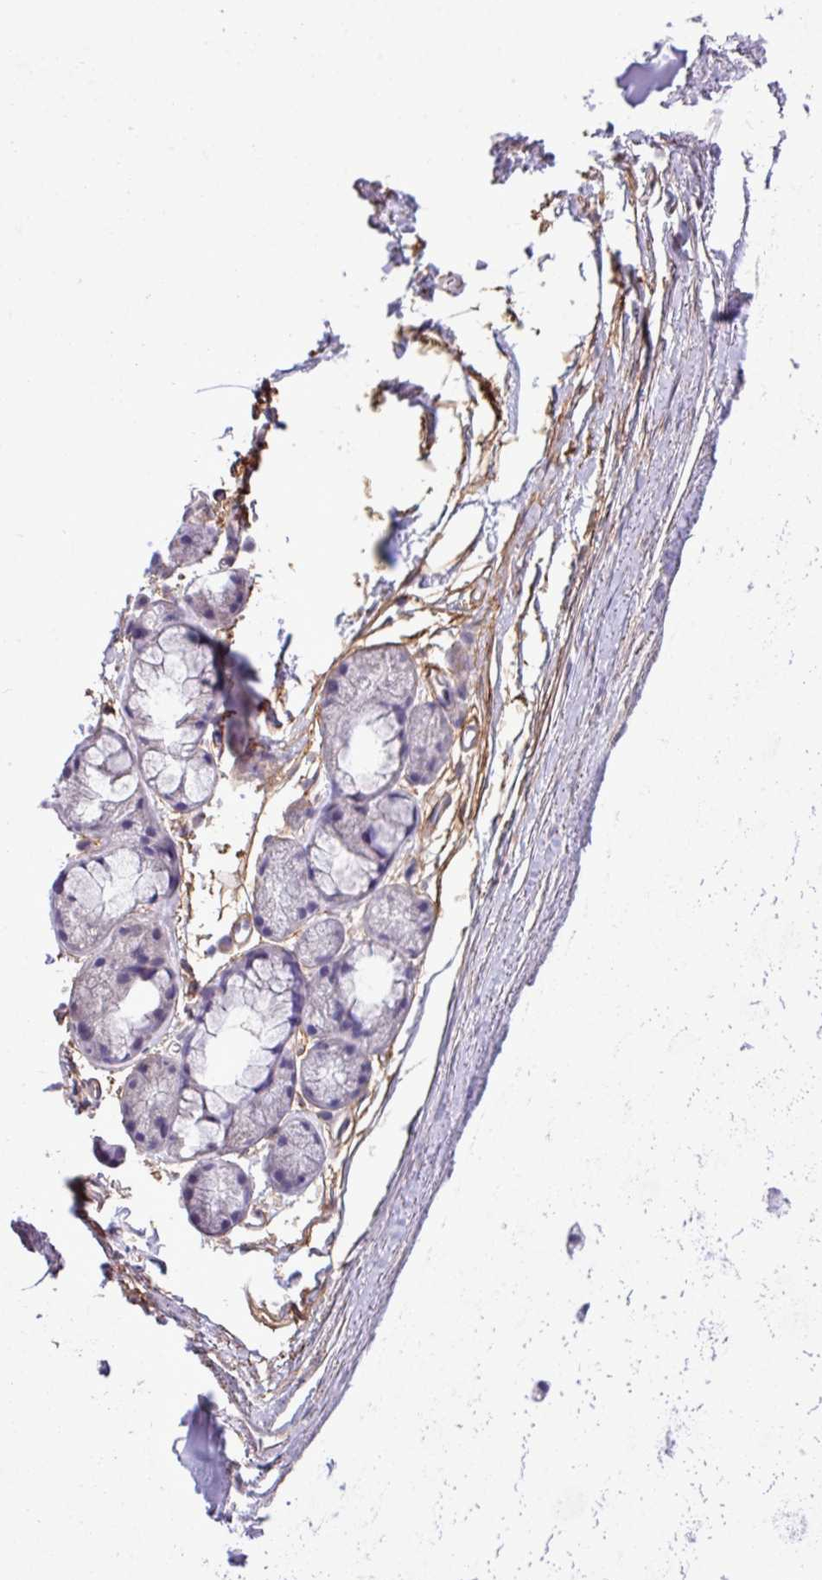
{"staining": {"intensity": "negative", "quantity": "none", "location": "none"}, "tissue": "adipose tissue", "cell_type": "Adipocytes", "image_type": "normal", "snomed": [{"axis": "morphology", "description": "Normal tissue, NOS"}, {"axis": "topography", "description": "Lymph node"}, {"axis": "topography", "description": "Cartilage tissue"}, {"axis": "topography", "description": "Bronchus"}], "caption": "Adipose tissue stained for a protein using immunohistochemistry displays no expression adipocytes.", "gene": "CD248", "patient": {"sex": "female", "age": 70}}